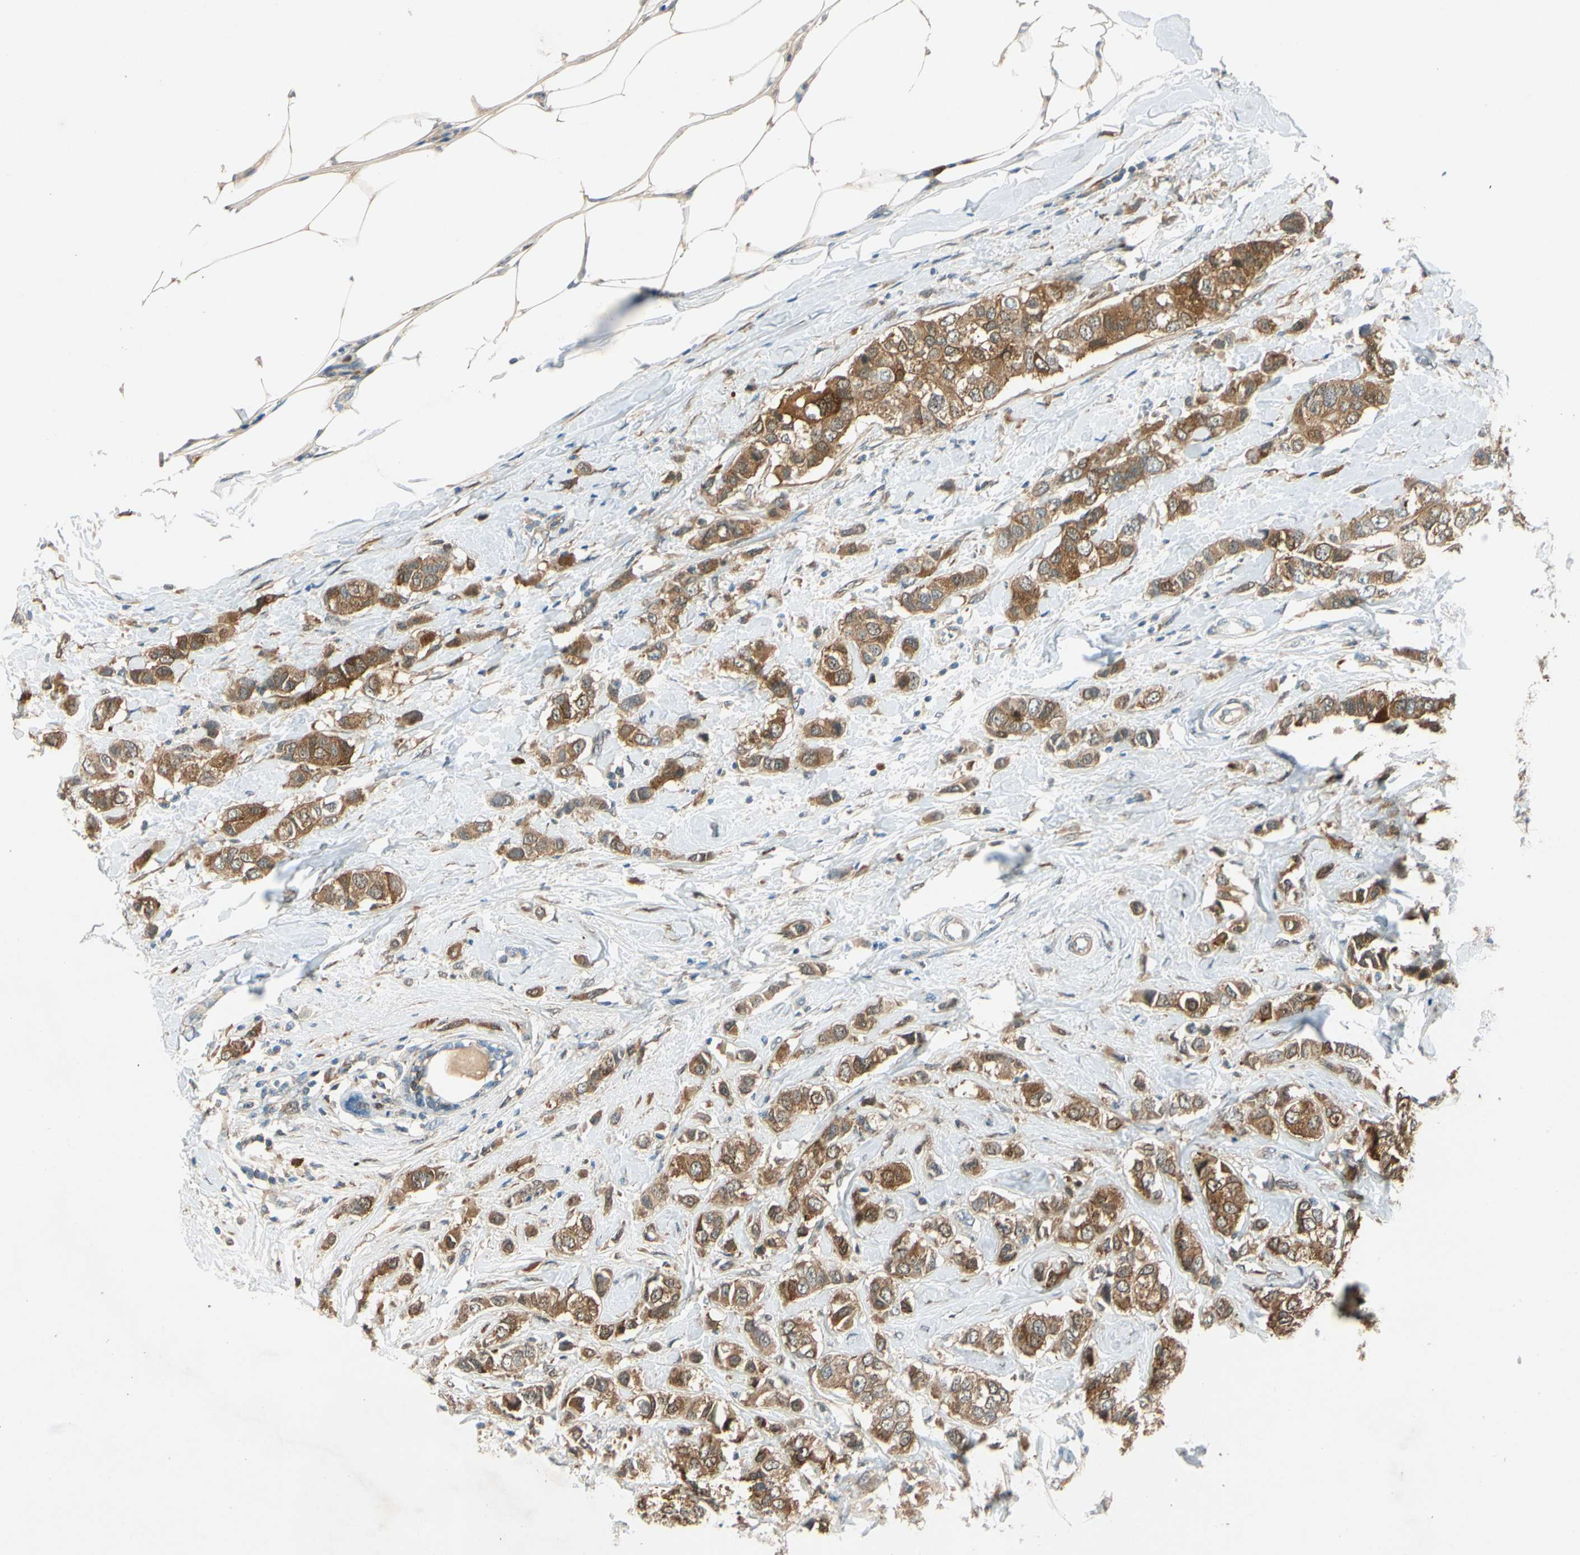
{"staining": {"intensity": "moderate", "quantity": ">75%", "location": "cytoplasmic/membranous"}, "tissue": "breast cancer", "cell_type": "Tumor cells", "image_type": "cancer", "snomed": [{"axis": "morphology", "description": "Duct carcinoma"}, {"axis": "topography", "description": "Breast"}], "caption": "DAB (3,3'-diaminobenzidine) immunohistochemical staining of breast cancer demonstrates moderate cytoplasmic/membranous protein expression in approximately >75% of tumor cells.", "gene": "WIPI1", "patient": {"sex": "female", "age": 50}}